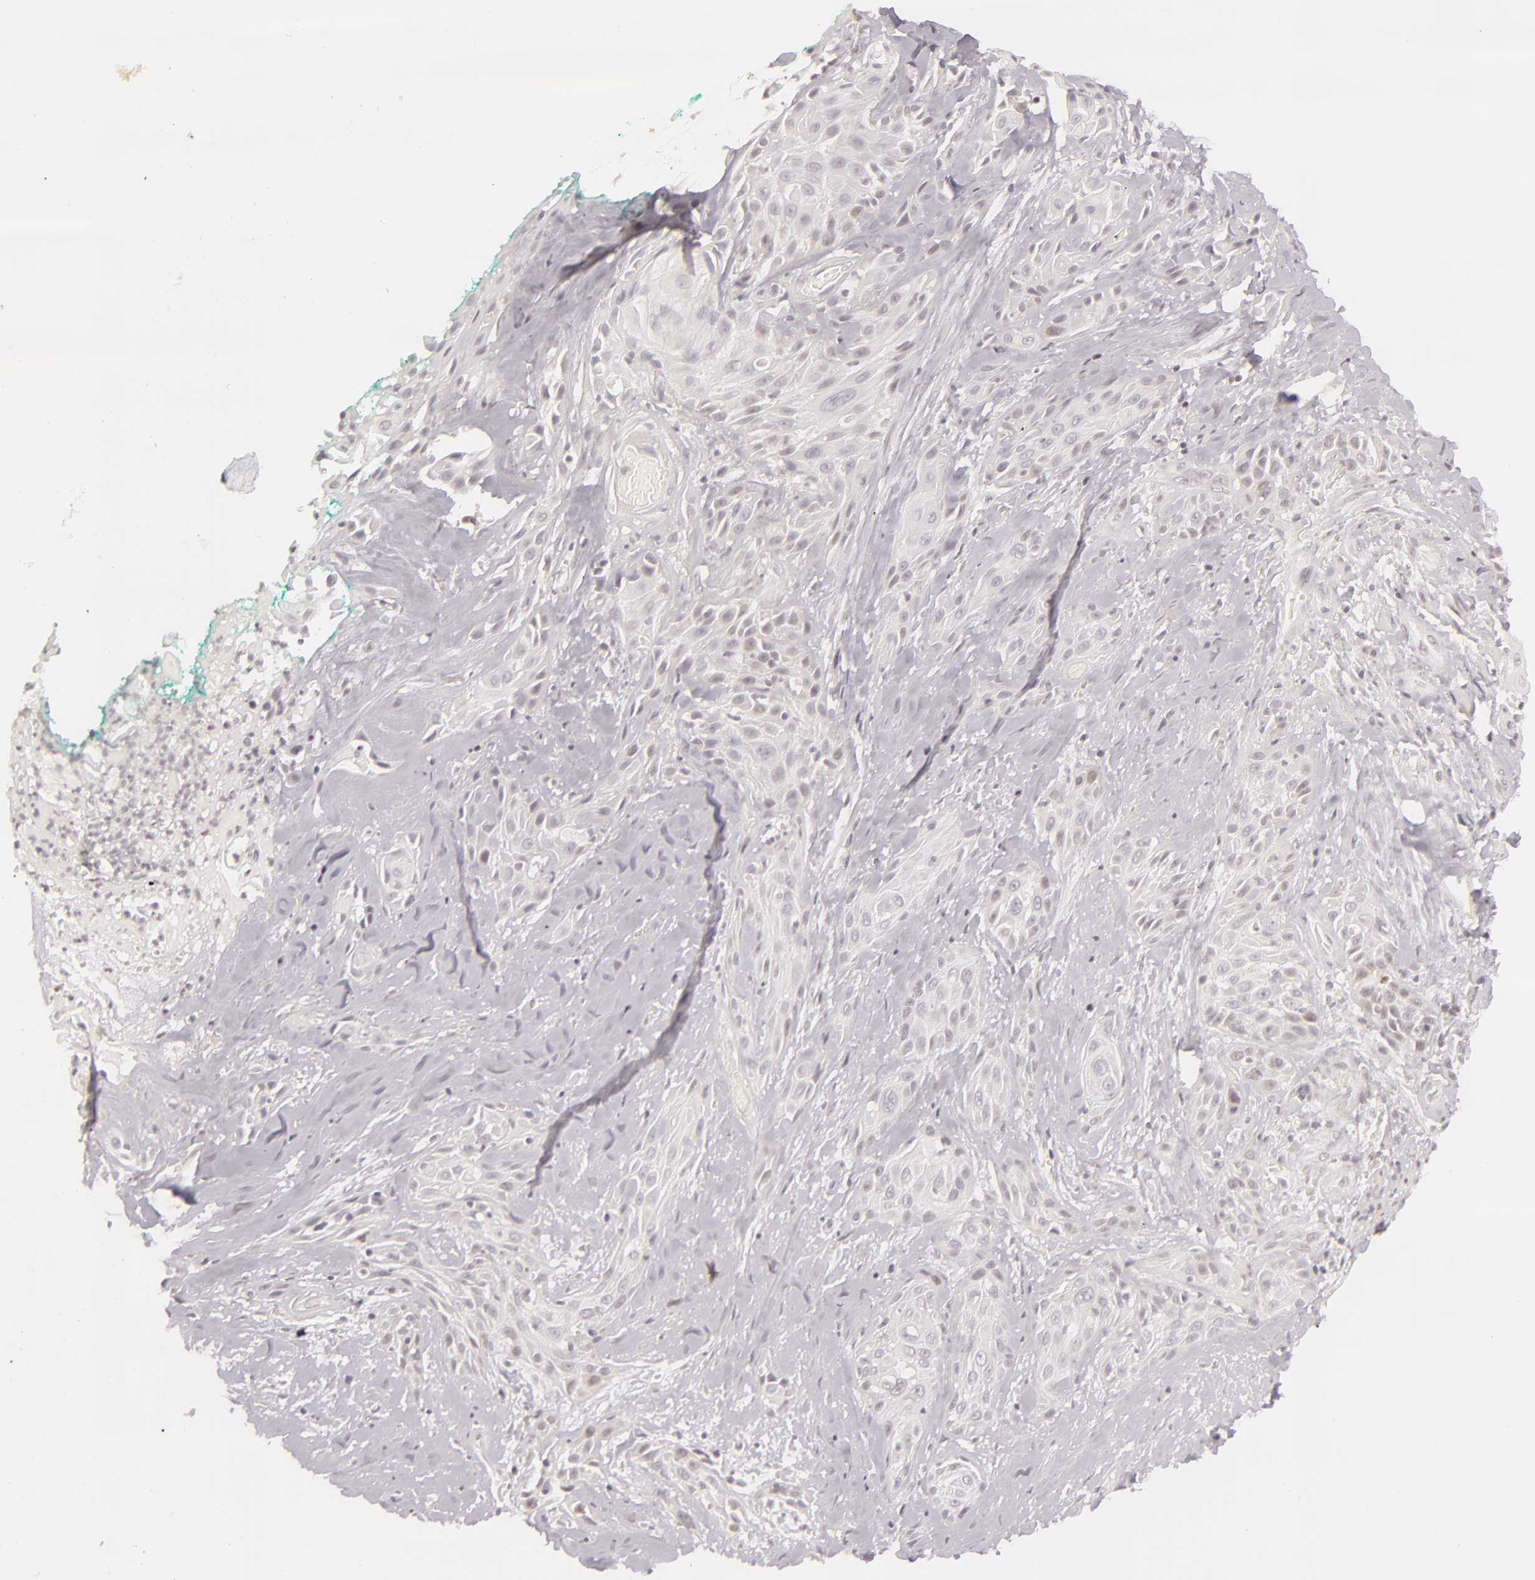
{"staining": {"intensity": "weak", "quantity": "<25%", "location": "cytoplasmic/membranous,nuclear"}, "tissue": "skin cancer", "cell_type": "Tumor cells", "image_type": "cancer", "snomed": [{"axis": "morphology", "description": "Squamous cell carcinoma, NOS"}, {"axis": "topography", "description": "Skin"}, {"axis": "topography", "description": "Anal"}], "caption": "IHC of skin cancer shows no expression in tumor cells.", "gene": "SIX1", "patient": {"sex": "male", "age": 64}}